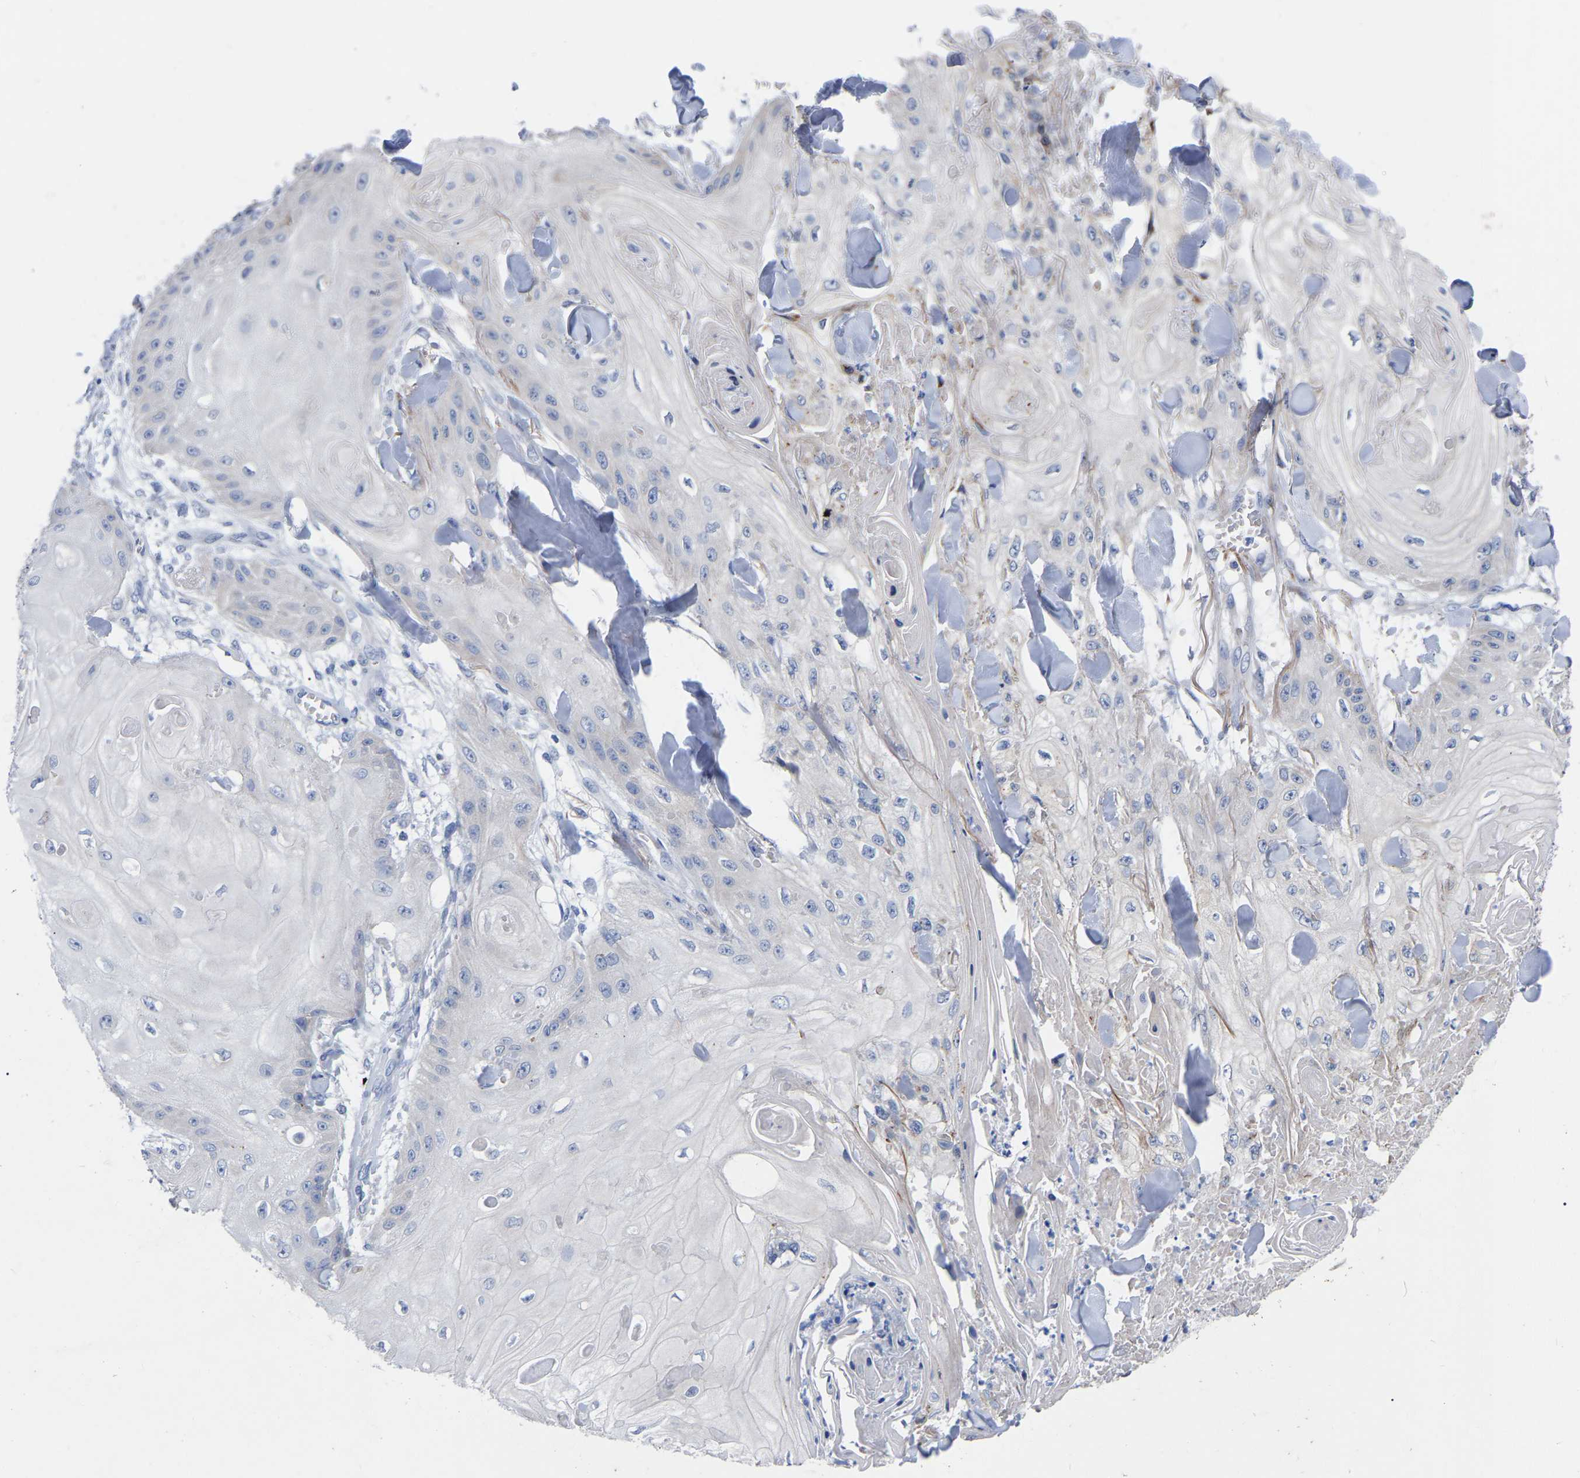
{"staining": {"intensity": "negative", "quantity": "none", "location": "none"}, "tissue": "skin cancer", "cell_type": "Tumor cells", "image_type": "cancer", "snomed": [{"axis": "morphology", "description": "Squamous cell carcinoma, NOS"}, {"axis": "topography", "description": "Skin"}], "caption": "Immunohistochemistry of human skin cancer (squamous cell carcinoma) displays no staining in tumor cells.", "gene": "STRIP2", "patient": {"sex": "male", "age": 74}}